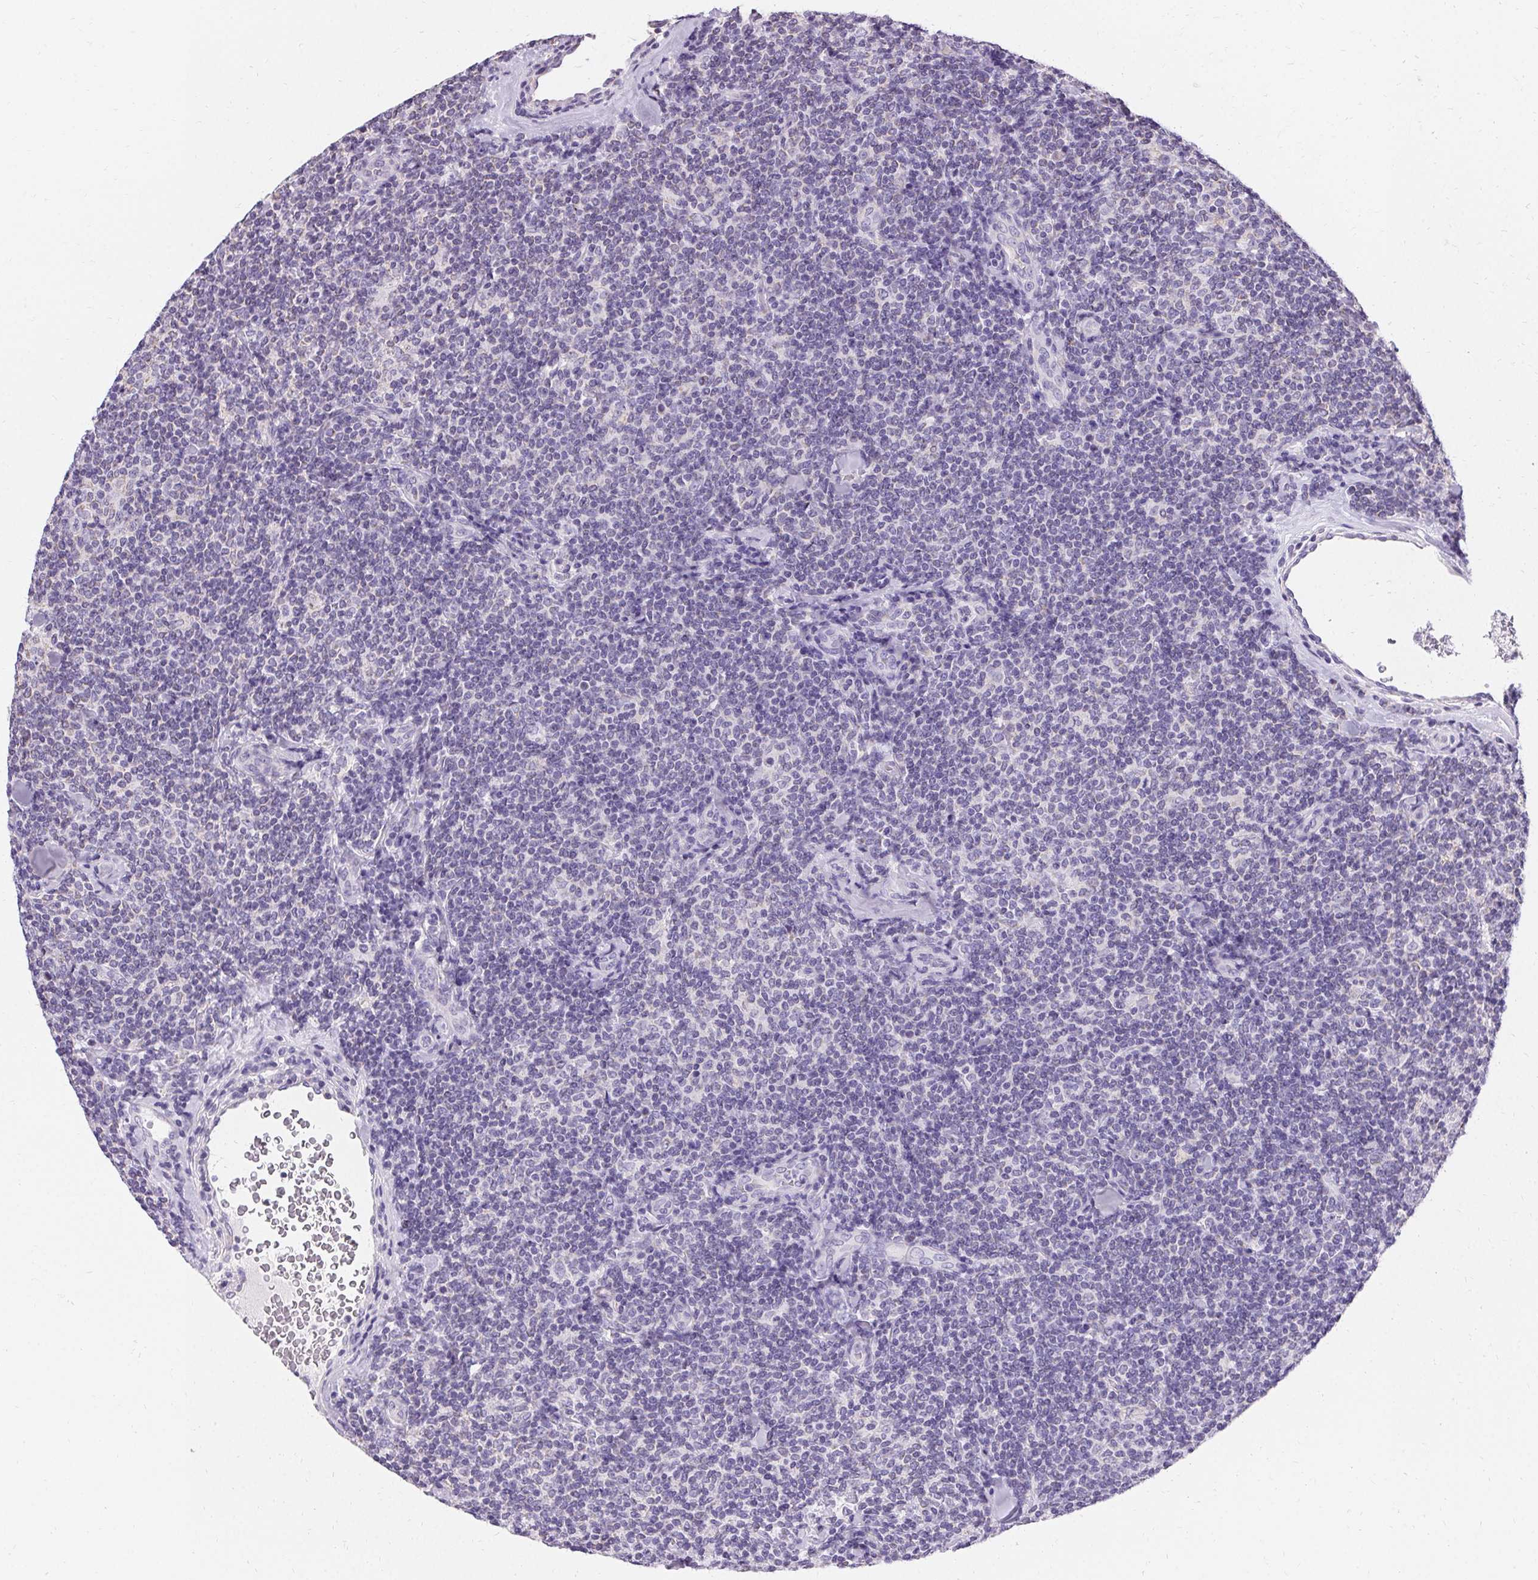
{"staining": {"intensity": "negative", "quantity": "none", "location": "none"}, "tissue": "lymphoma", "cell_type": "Tumor cells", "image_type": "cancer", "snomed": [{"axis": "morphology", "description": "Malignant lymphoma, non-Hodgkin's type, Low grade"}, {"axis": "topography", "description": "Lymph node"}], "caption": "The IHC image has no significant positivity in tumor cells of malignant lymphoma, non-Hodgkin's type (low-grade) tissue.", "gene": "ASGR2", "patient": {"sex": "female", "age": 56}}